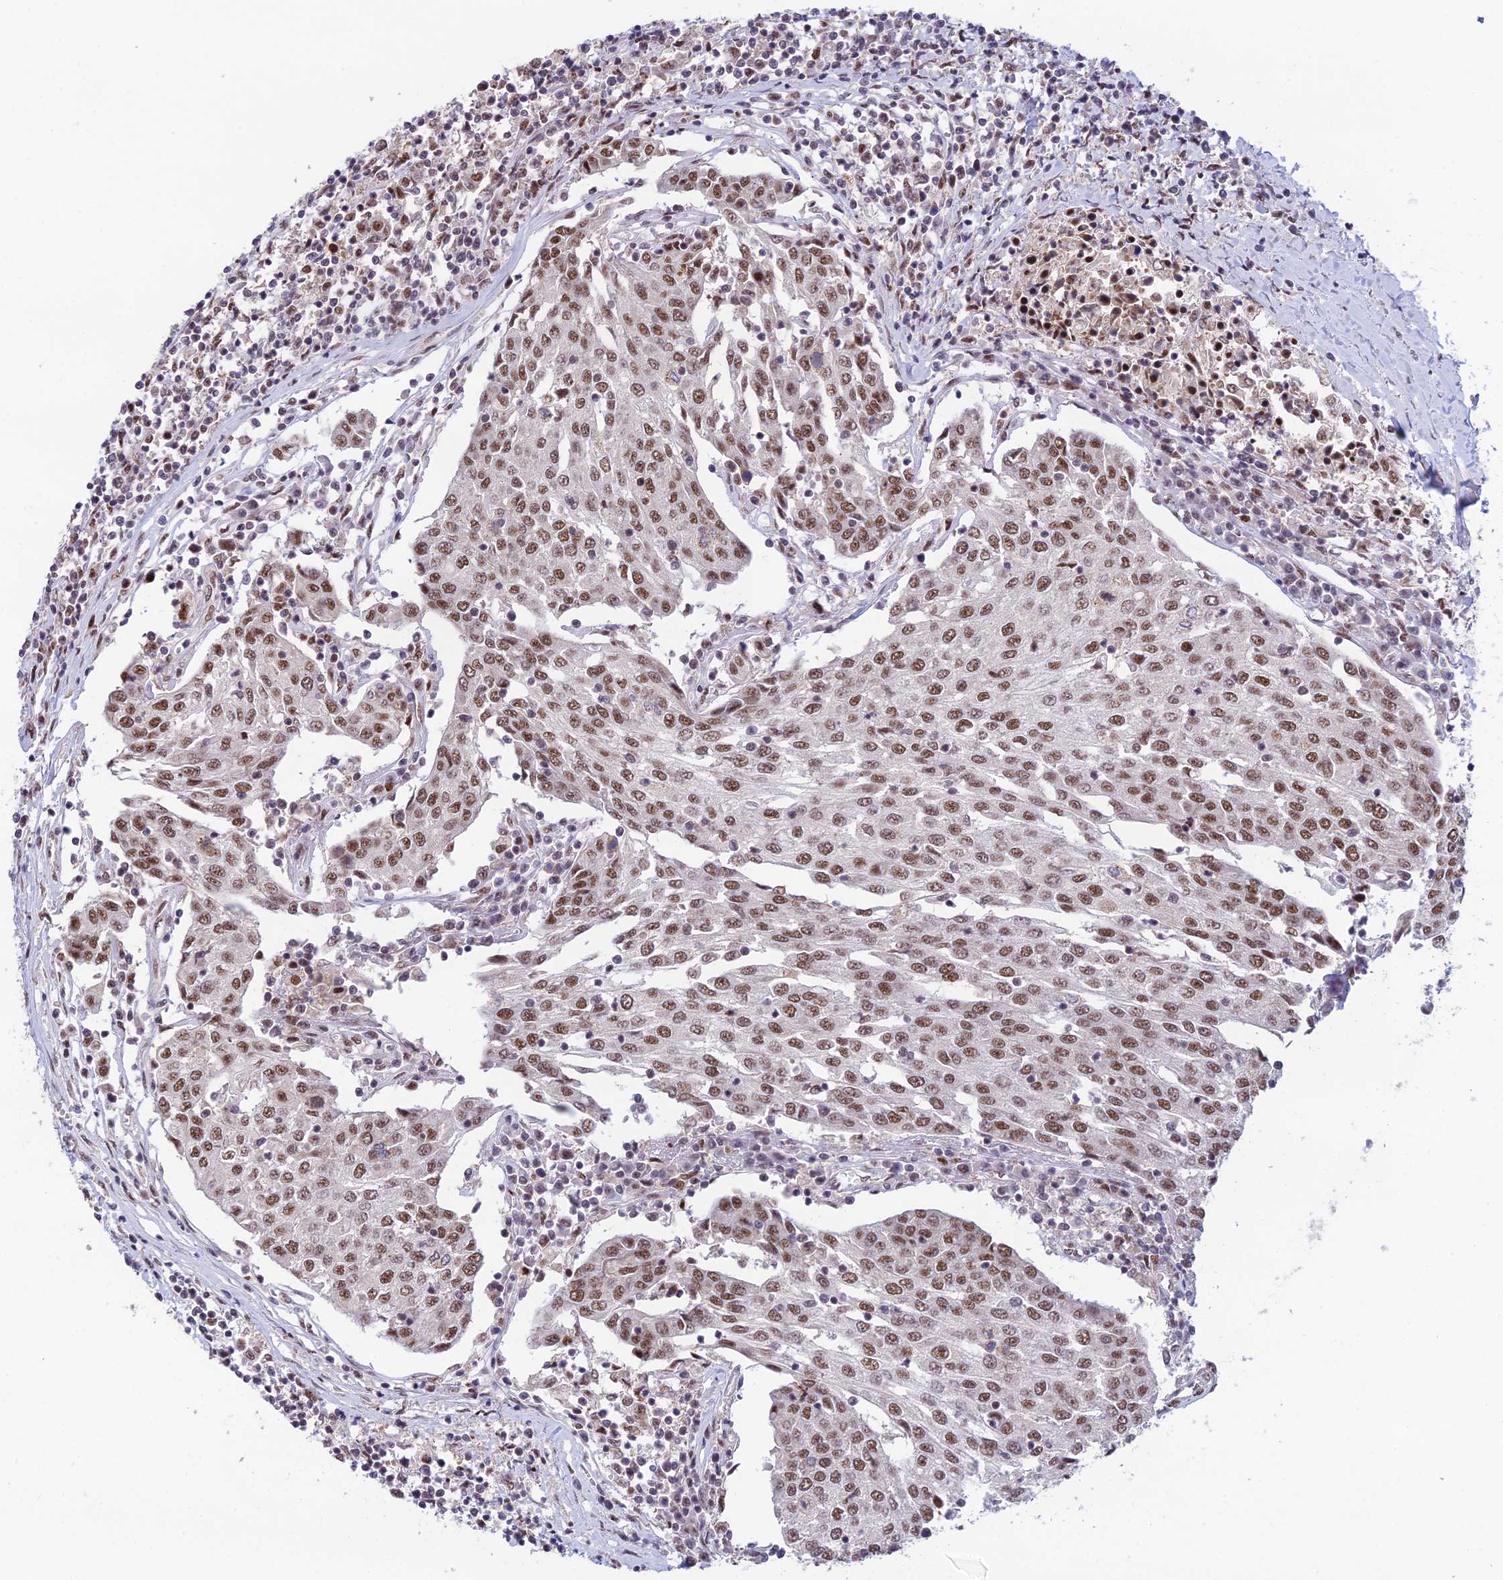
{"staining": {"intensity": "moderate", "quantity": ">75%", "location": "nuclear"}, "tissue": "urothelial cancer", "cell_type": "Tumor cells", "image_type": "cancer", "snomed": [{"axis": "morphology", "description": "Urothelial carcinoma, High grade"}, {"axis": "topography", "description": "Urinary bladder"}], "caption": "High-grade urothelial carcinoma stained for a protein displays moderate nuclear positivity in tumor cells. Immunohistochemistry (ihc) stains the protein of interest in brown and the nuclei are stained blue.", "gene": "THOC7", "patient": {"sex": "female", "age": 85}}